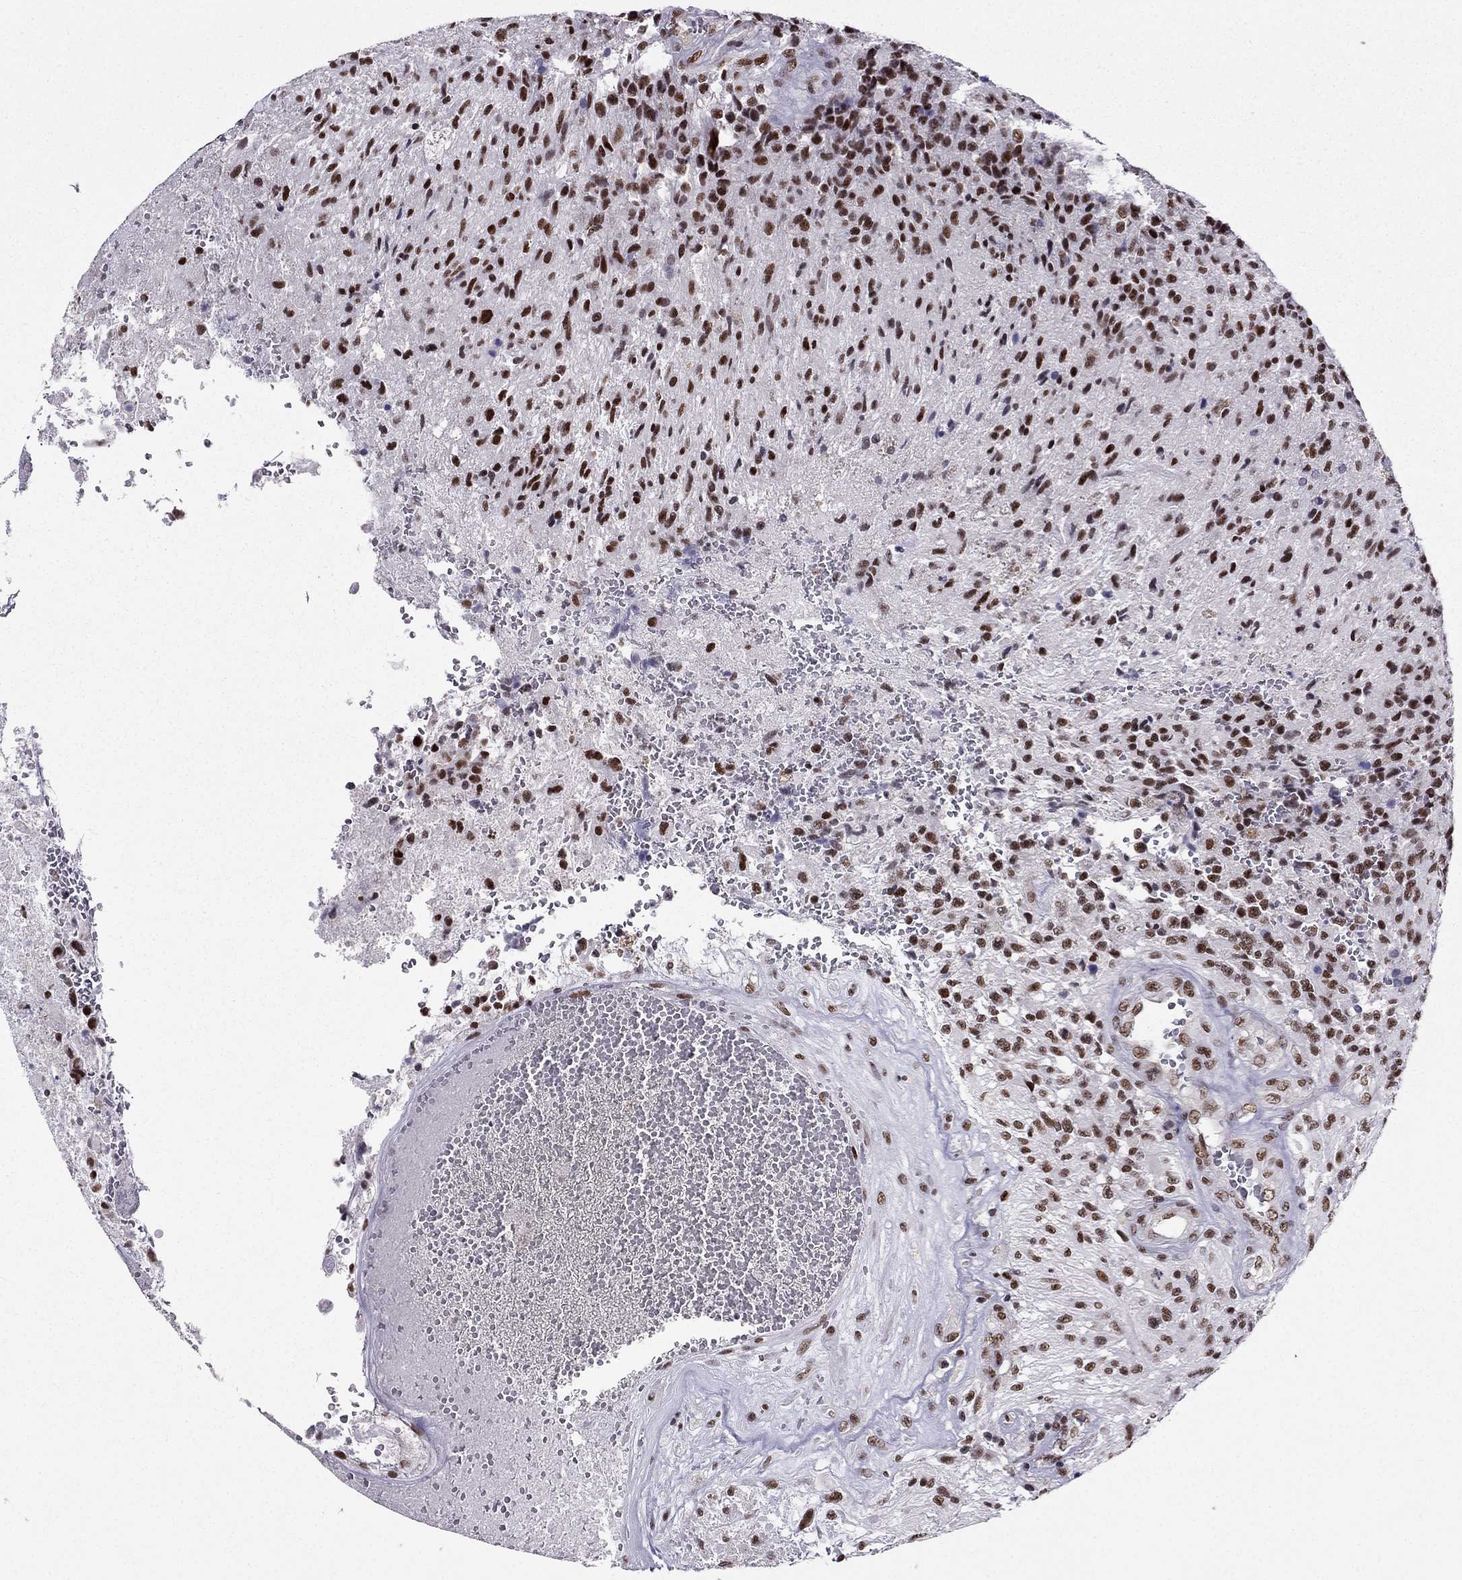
{"staining": {"intensity": "moderate", "quantity": ">75%", "location": "nuclear"}, "tissue": "glioma", "cell_type": "Tumor cells", "image_type": "cancer", "snomed": [{"axis": "morphology", "description": "Glioma, malignant, High grade"}, {"axis": "topography", "description": "Brain"}], "caption": "This image shows glioma stained with IHC to label a protein in brown. The nuclear of tumor cells show moderate positivity for the protein. Nuclei are counter-stained blue.", "gene": "ZNF420", "patient": {"sex": "male", "age": 56}}